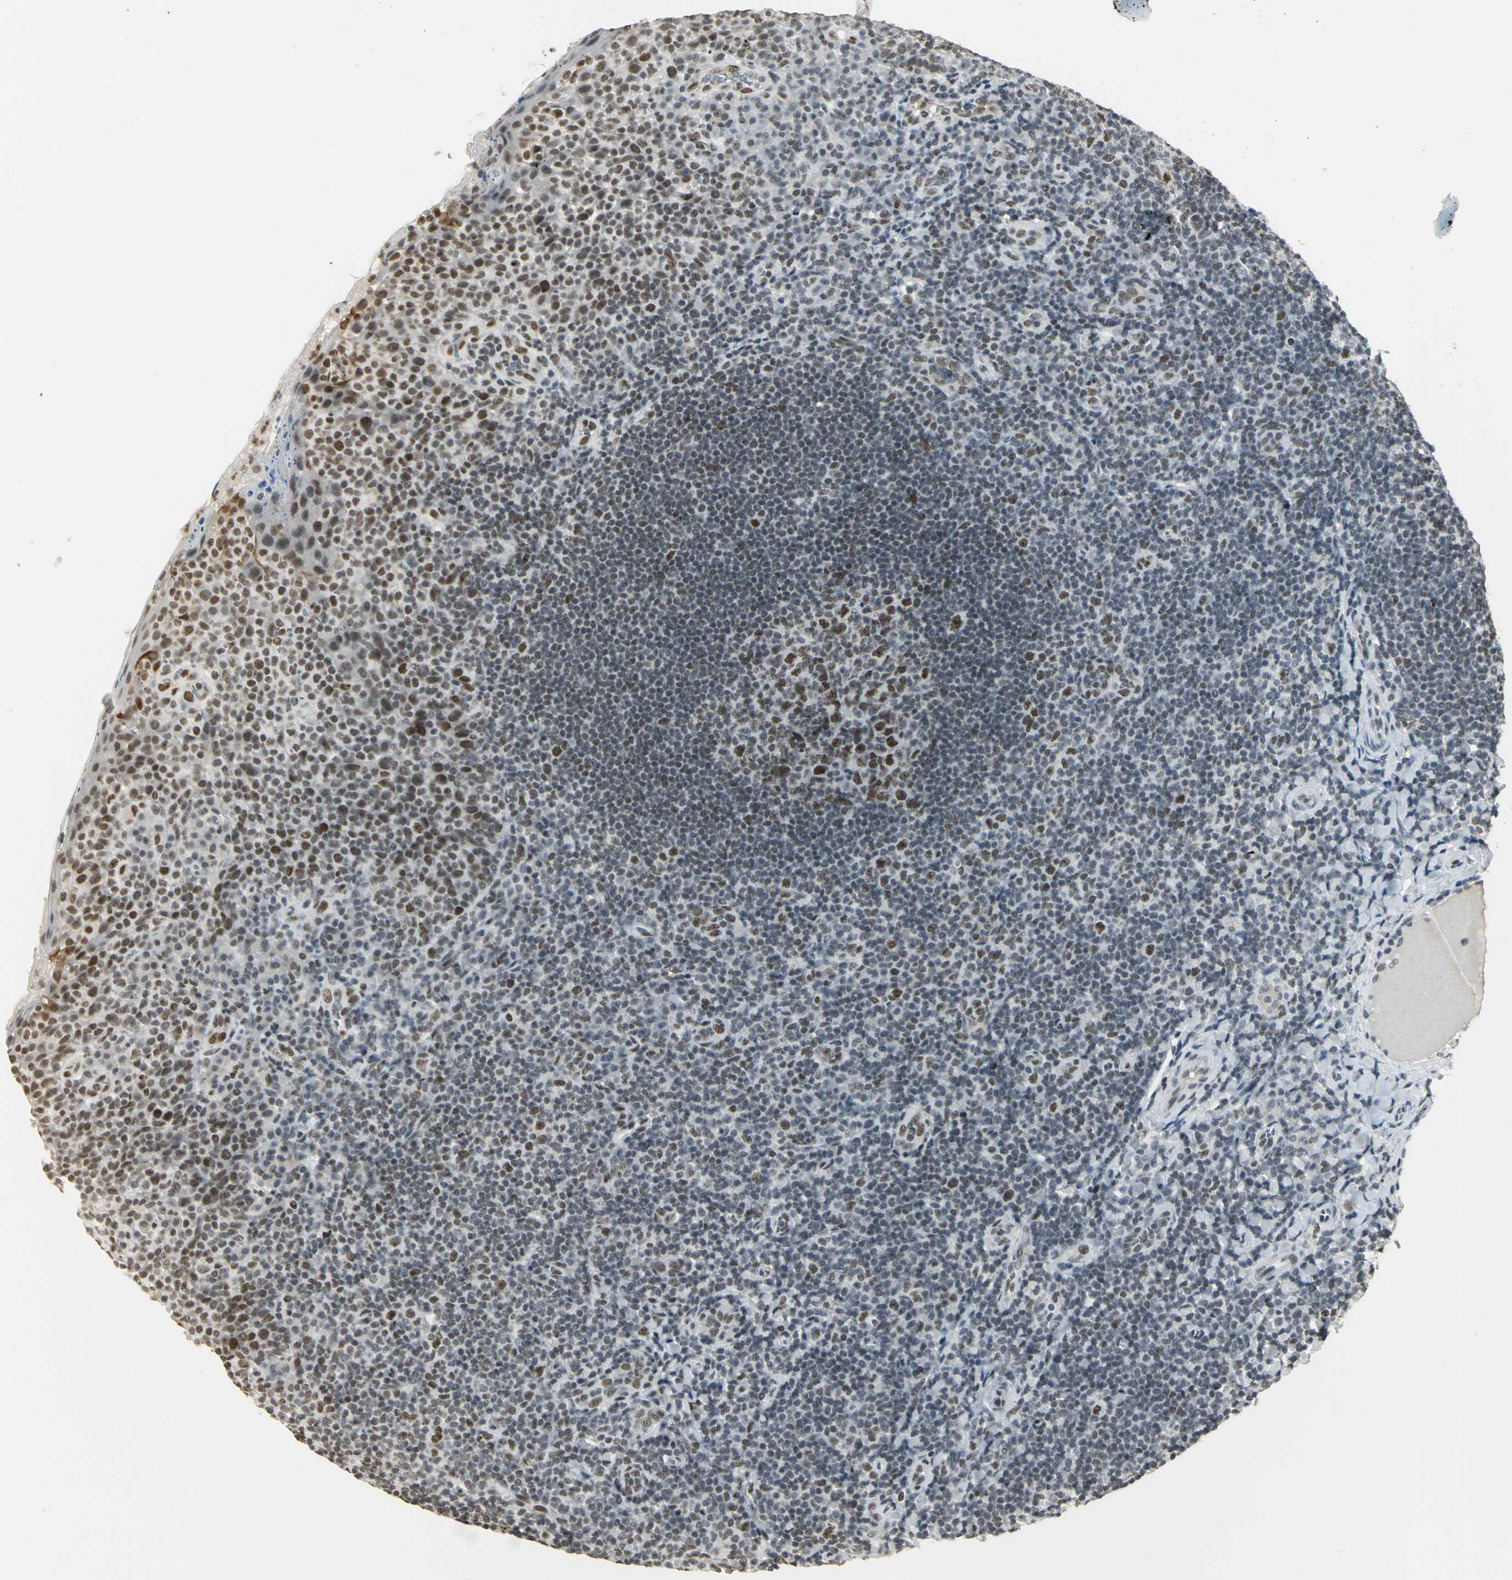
{"staining": {"intensity": "strong", "quantity": ">75%", "location": "nuclear"}, "tissue": "tonsil", "cell_type": "Germinal center cells", "image_type": "normal", "snomed": [{"axis": "morphology", "description": "Normal tissue, NOS"}, {"axis": "topography", "description": "Tonsil"}], "caption": "Protein expression analysis of benign human tonsil reveals strong nuclear staining in about >75% of germinal center cells.", "gene": "CBX3", "patient": {"sex": "male", "age": 17}}